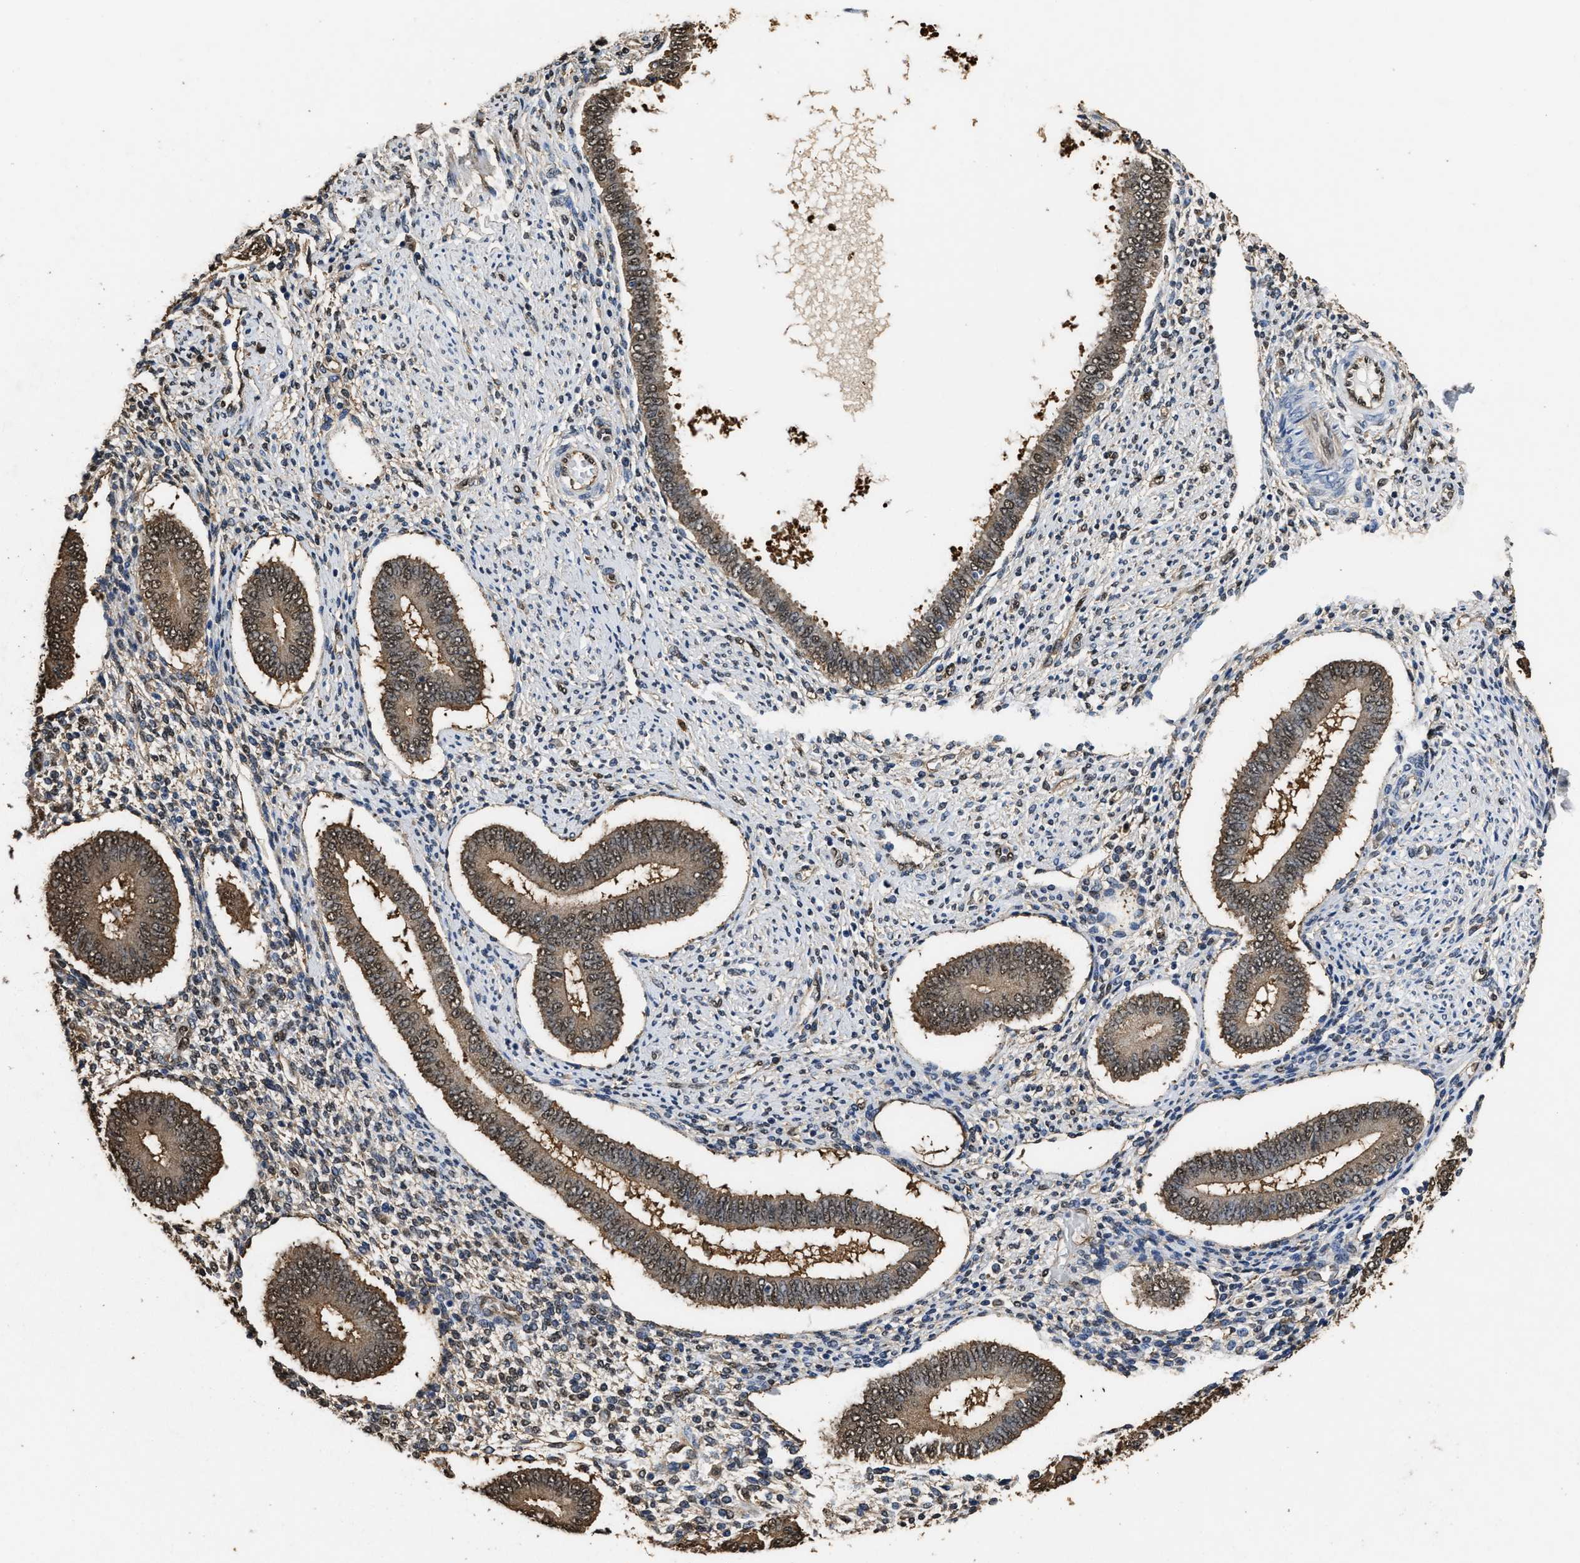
{"staining": {"intensity": "weak", "quantity": "25%-75%", "location": "nuclear"}, "tissue": "endometrium", "cell_type": "Cells in endometrial stroma", "image_type": "normal", "snomed": [{"axis": "morphology", "description": "Normal tissue, NOS"}, {"axis": "topography", "description": "Endometrium"}], "caption": "Immunohistochemical staining of normal human endometrium displays weak nuclear protein expression in approximately 25%-75% of cells in endometrial stroma. (IHC, brightfield microscopy, high magnification).", "gene": "YWHAE", "patient": {"sex": "female", "age": 42}}